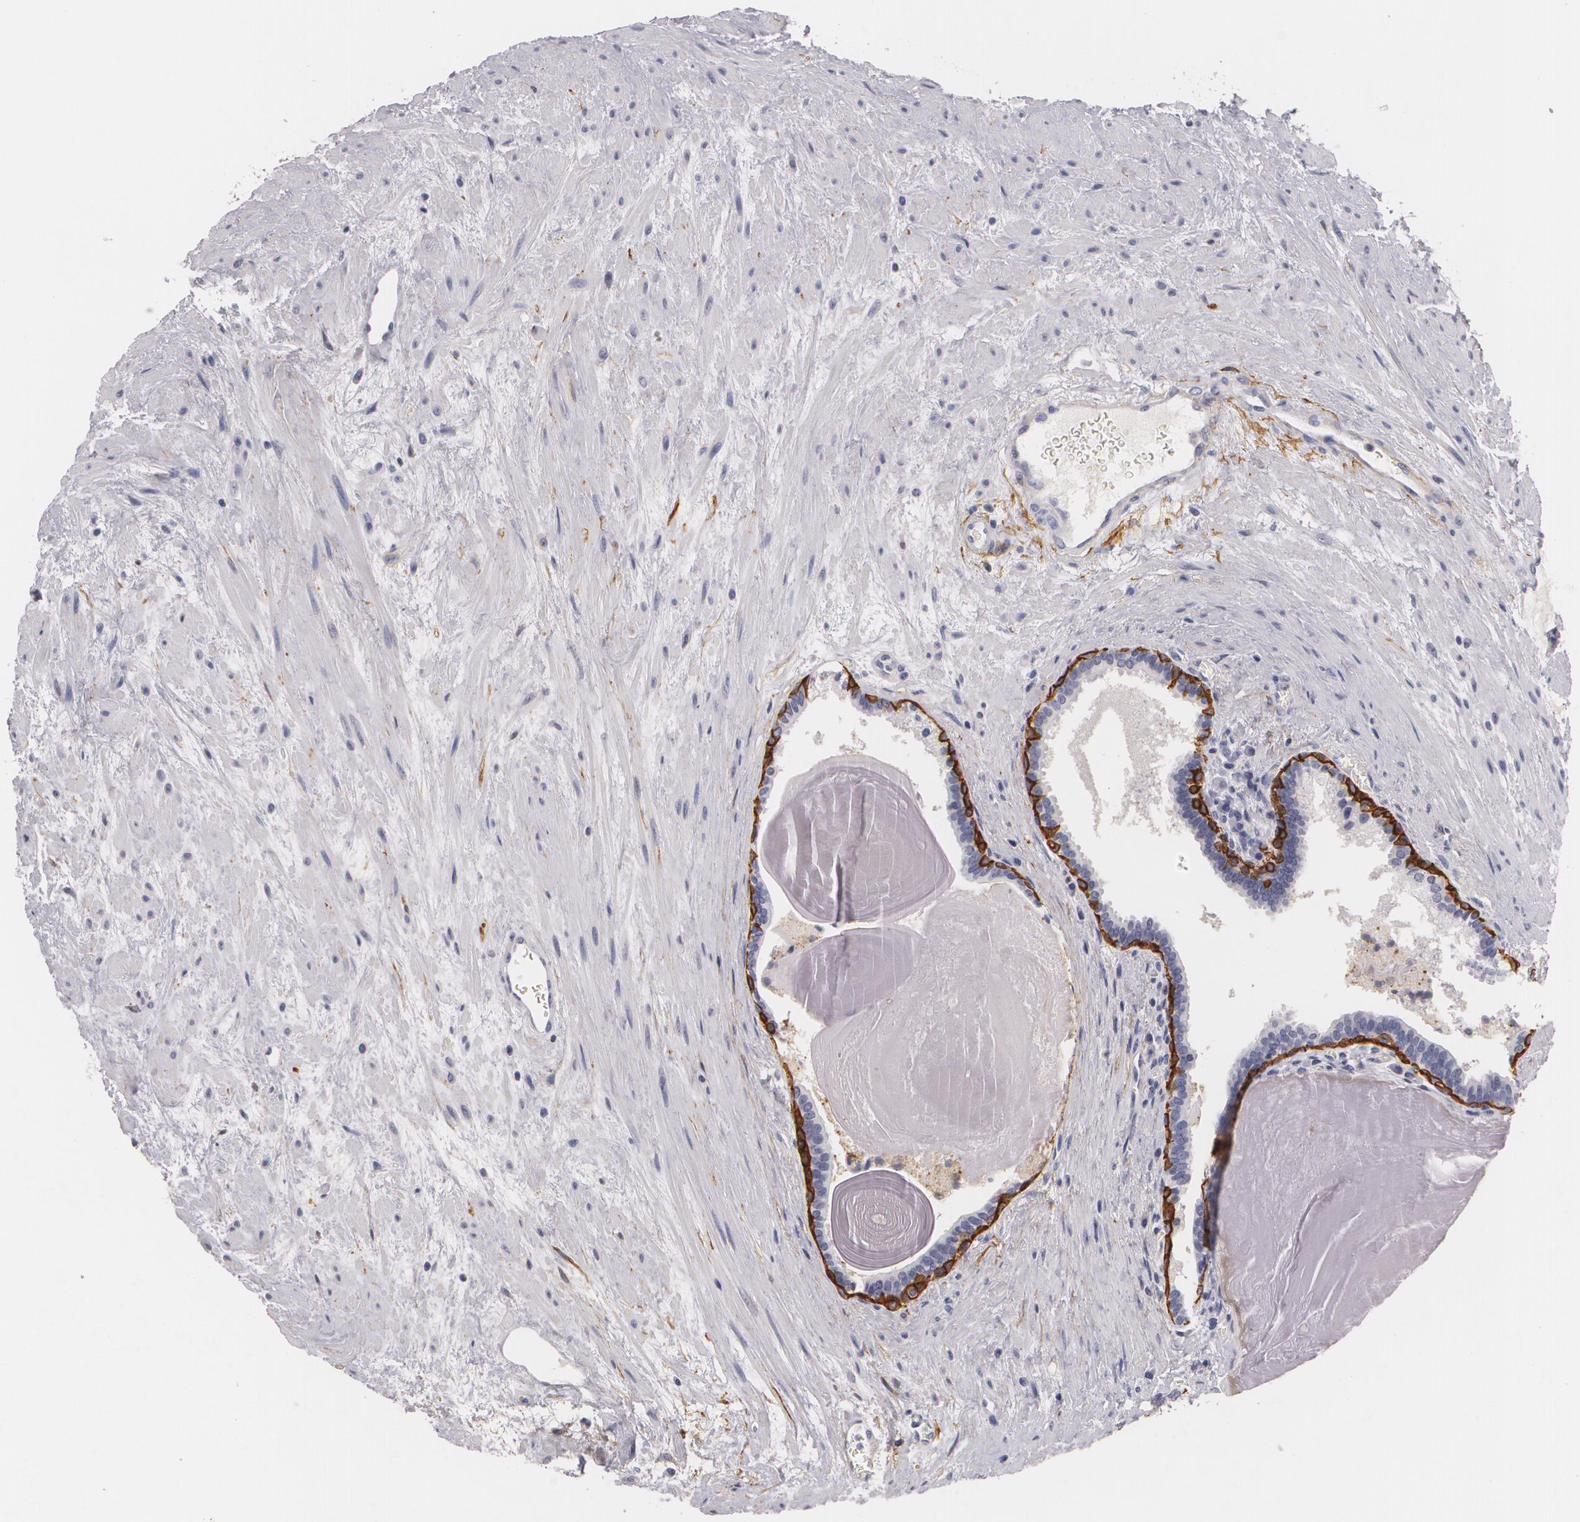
{"staining": {"intensity": "moderate", "quantity": "25%-75%", "location": "cytoplasmic/membranous"}, "tissue": "prostate", "cell_type": "Glandular cells", "image_type": "normal", "snomed": [{"axis": "morphology", "description": "Normal tissue, NOS"}, {"axis": "topography", "description": "Prostate"}], "caption": "Moderate cytoplasmic/membranous protein expression is seen in approximately 25%-75% of glandular cells in prostate.", "gene": "NGFR", "patient": {"sex": "male", "age": 65}}